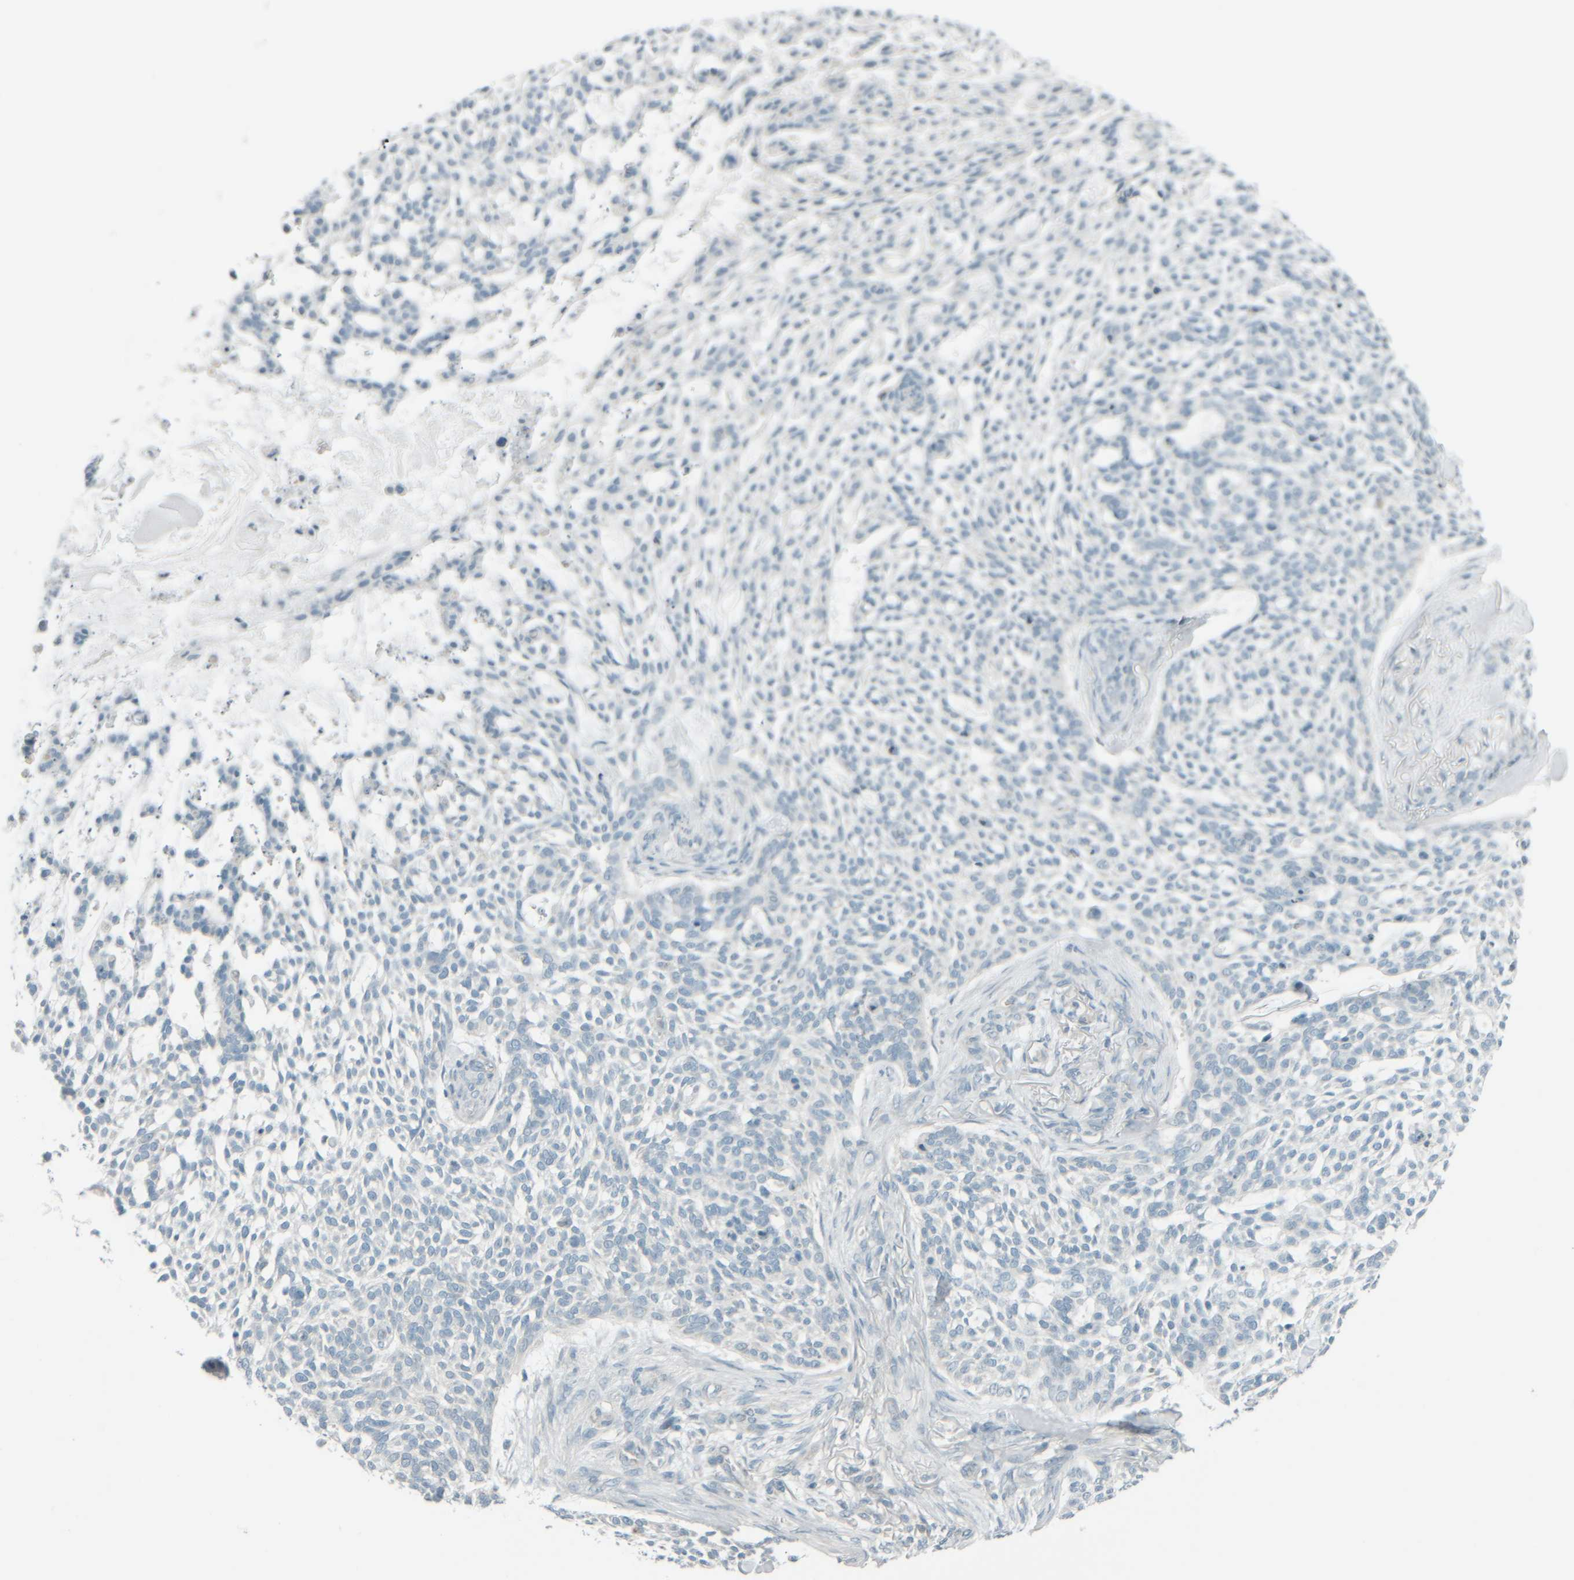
{"staining": {"intensity": "negative", "quantity": "none", "location": "none"}, "tissue": "skin cancer", "cell_type": "Tumor cells", "image_type": "cancer", "snomed": [{"axis": "morphology", "description": "Basal cell carcinoma"}, {"axis": "topography", "description": "Skin"}], "caption": "Skin cancer was stained to show a protein in brown. There is no significant positivity in tumor cells.", "gene": "PTGES3L-AARSD1", "patient": {"sex": "female", "age": 64}}